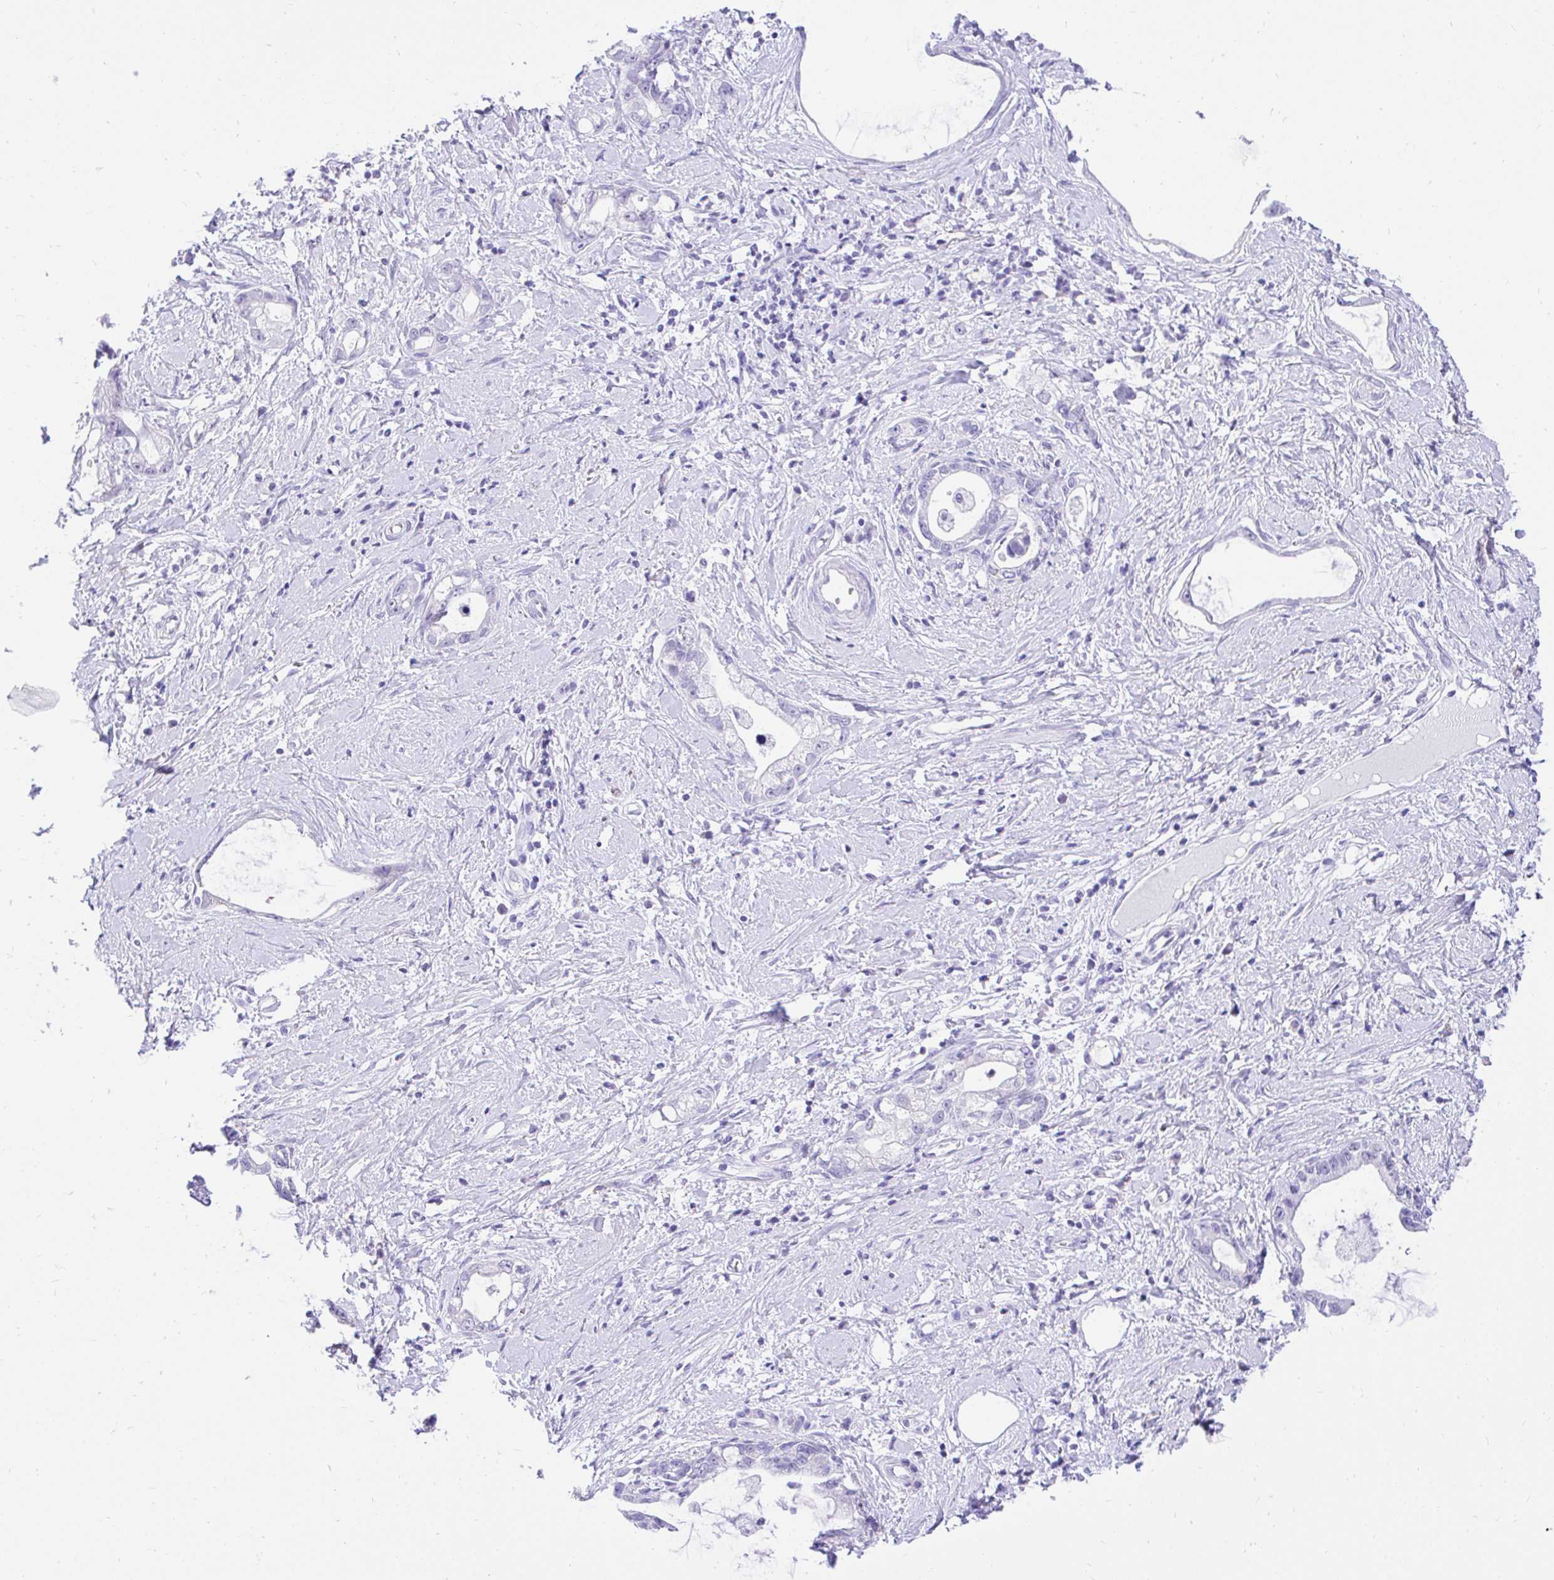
{"staining": {"intensity": "negative", "quantity": "none", "location": "none"}, "tissue": "stomach cancer", "cell_type": "Tumor cells", "image_type": "cancer", "snomed": [{"axis": "morphology", "description": "Adenocarcinoma, NOS"}, {"axis": "topography", "description": "Stomach"}], "caption": "Immunohistochemistry micrograph of neoplastic tissue: adenocarcinoma (stomach) stained with DAB (3,3'-diaminobenzidine) reveals no significant protein staining in tumor cells.", "gene": "FATE1", "patient": {"sex": "male", "age": 55}}